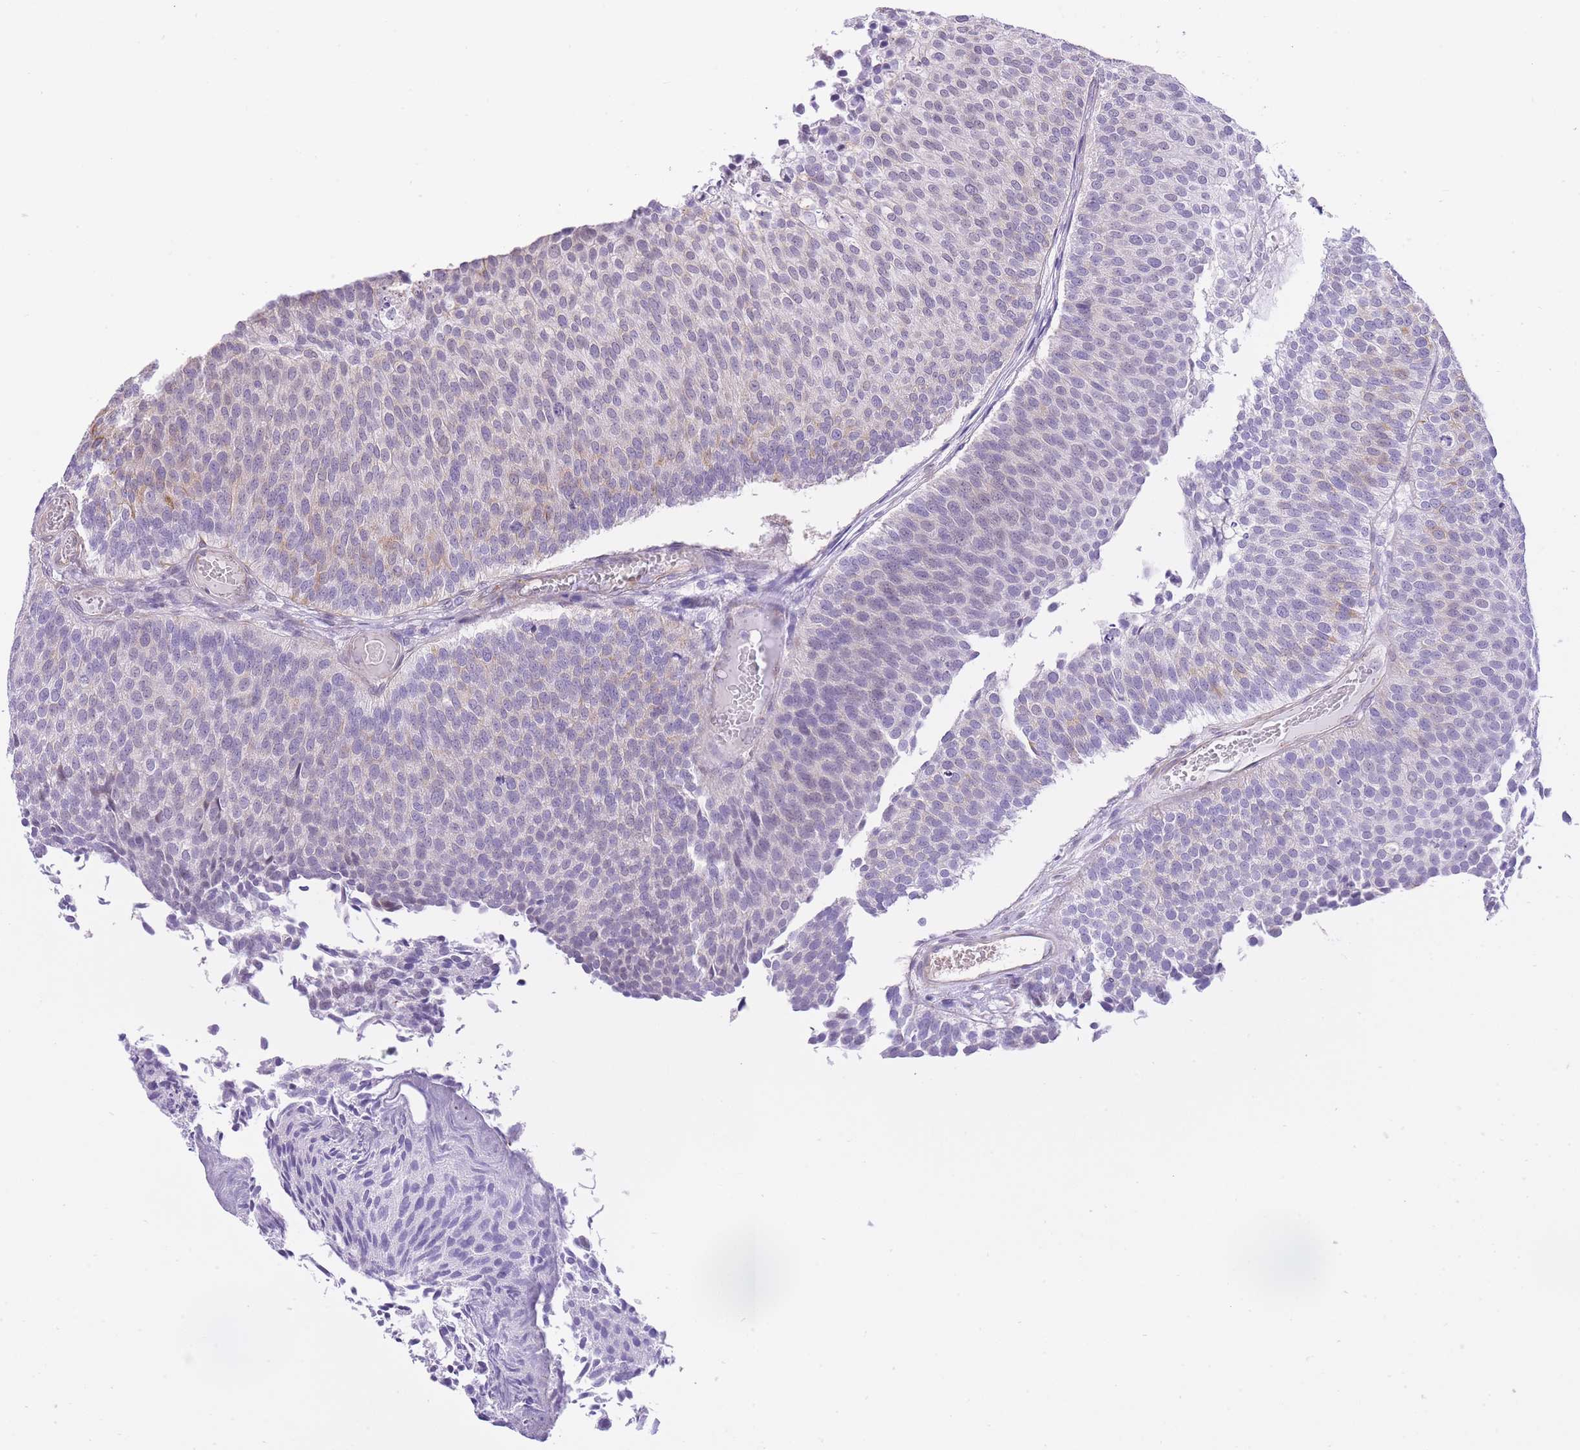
{"staining": {"intensity": "weak", "quantity": "<25%", "location": "nuclear"}, "tissue": "urothelial cancer", "cell_type": "Tumor cells", "image_type": "cancer", "snomed": [{"axis": "morphology", "description": "Urothelial carcinoma, Low grade"}, {"axis": "topography", "description": "Urinary bladder"}], "caption": "An immunohistochemistry histopathology image of urothelial carcinoma (low-grade) is shown. There is no staining in tumor cells of urothelial carcinoma (low-grade). (IHC, brightfield microscopy, high magnification).", "gene": "MEIOSIN", "patient": {"sex": "male", "age": 84}}